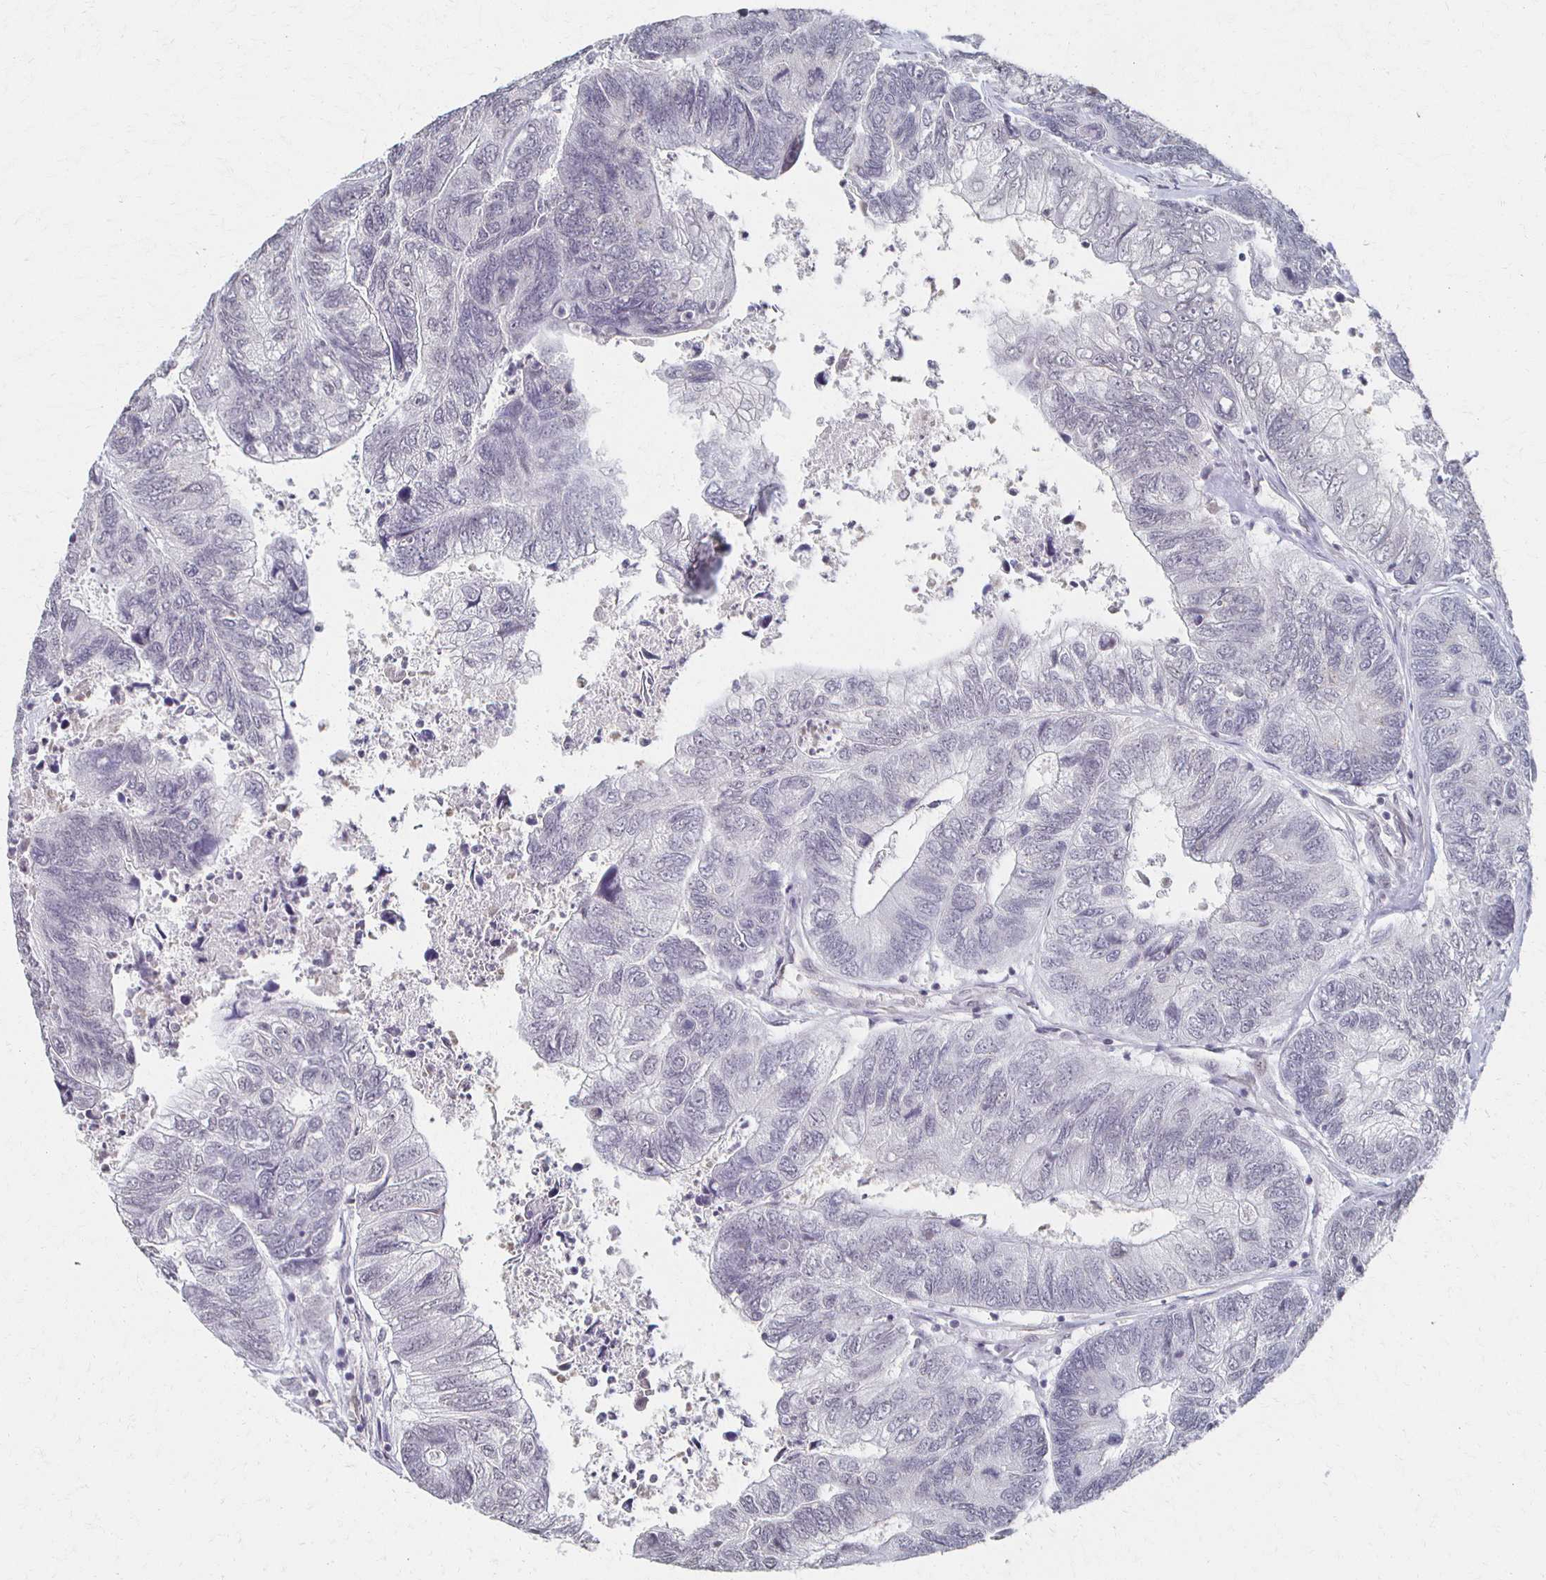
{"staining": {"intensity": "negative", "quantity": "none", "location": "none"}, "tissue": "colorectal cancer", "cell_type": "Tumor cells", "image_type": "cancer", "snomed": [{"axis": "morphology", "description": "Adenocarcinoma, NOS"}, {"axis": "topography", "description": "Colon"}], "caption": "There is no significant positivity in tumor cells of colorectal cancer.", "gene": "DAB1", "patient": {"sex": "female", "age": 67}}